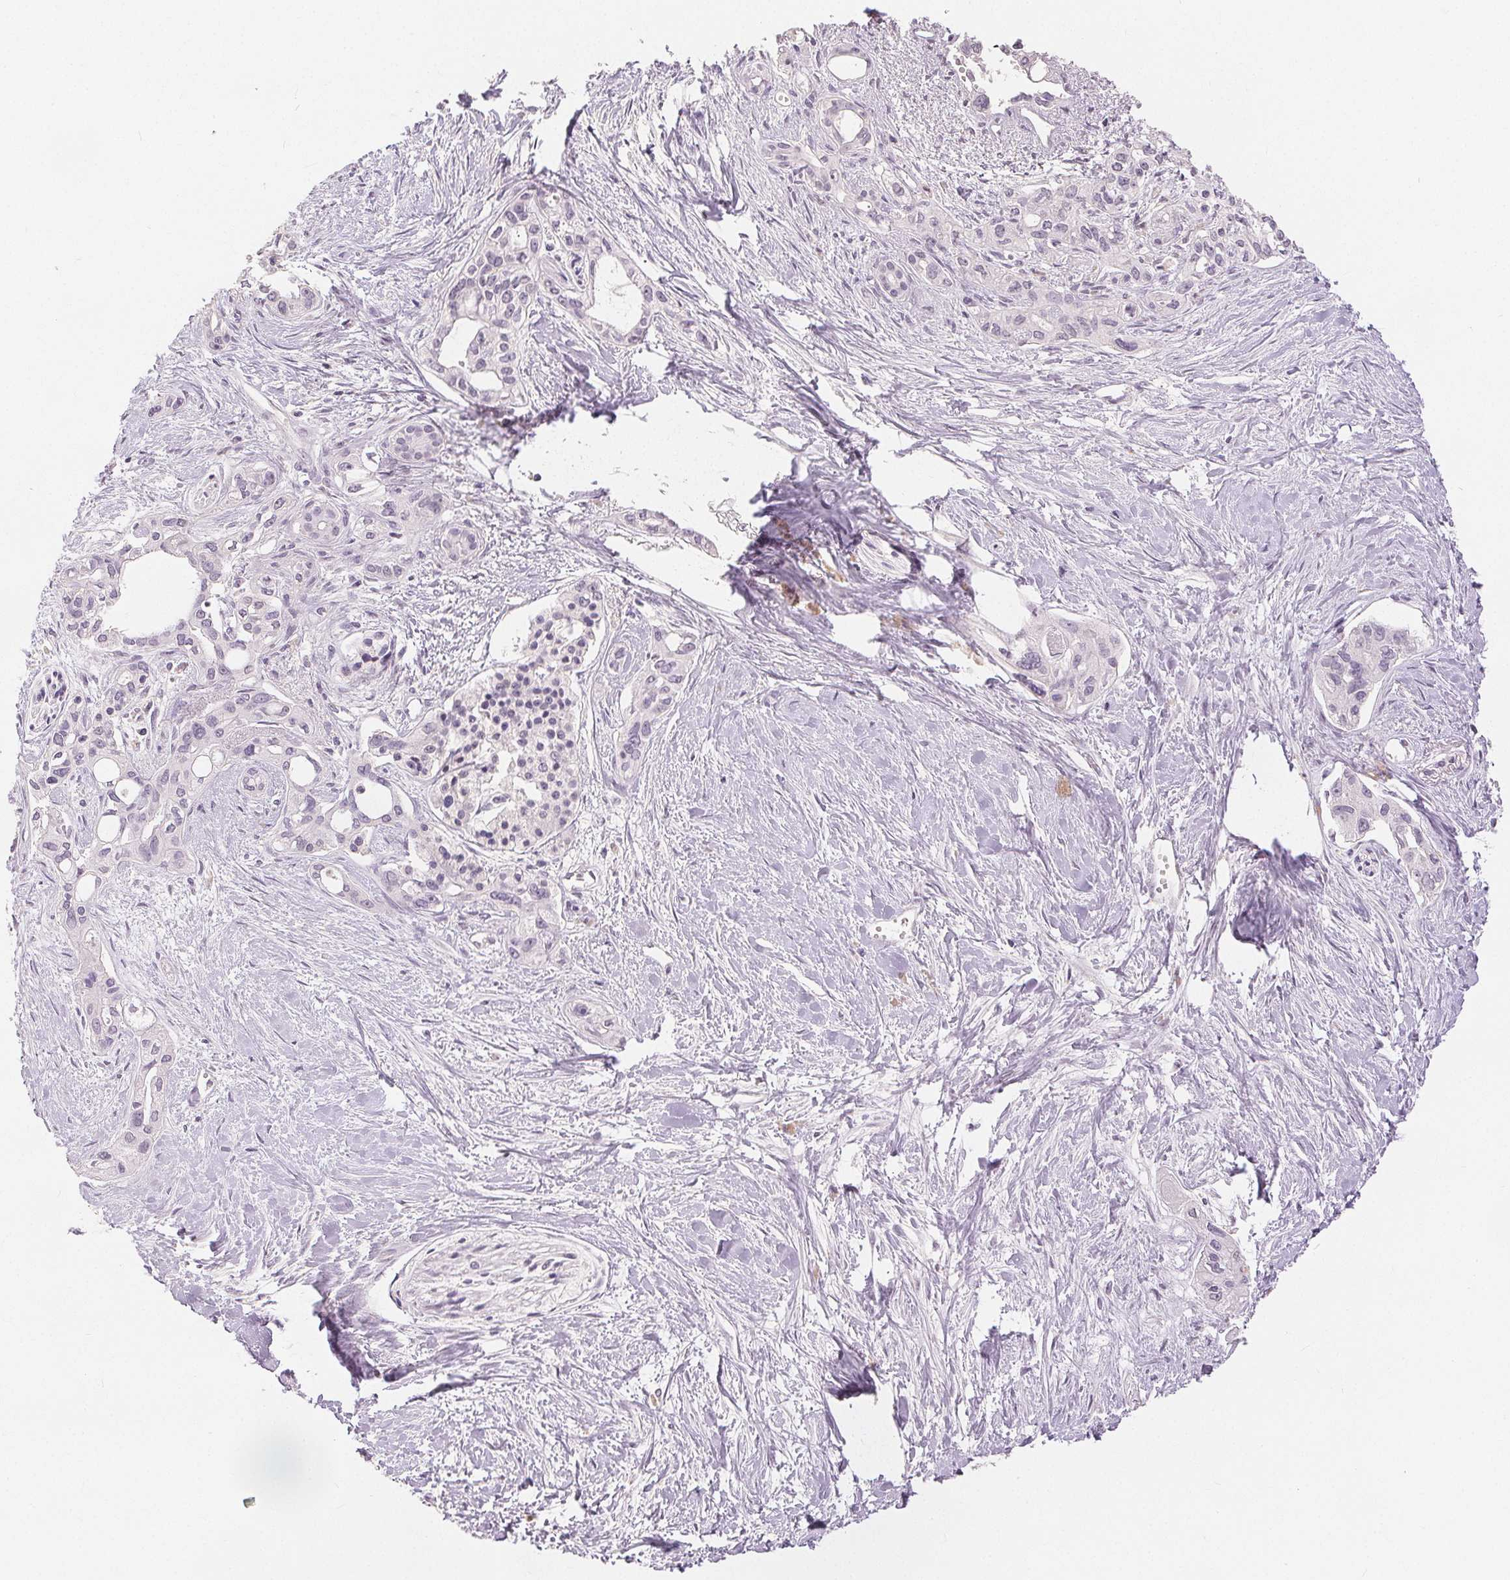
{"staining": {"intensity": "negative", "quantity": "none", "location": "none"}, "tissue": "pancreatic cancer", "cell_type": "Tumor cells", "image_type": "cancer", "snomed": [{"axis": "morphology", "description": "Adenocarcinoma, NOS"}, {"axis": "topography", "description": "Pancreas"}], "caption": "Image shows no protein expression in tumor cells of pancreatic adenocarcinoma tissue.", "gene": "SLC27A5", "patient": {"sex": "female", "age": 50}}